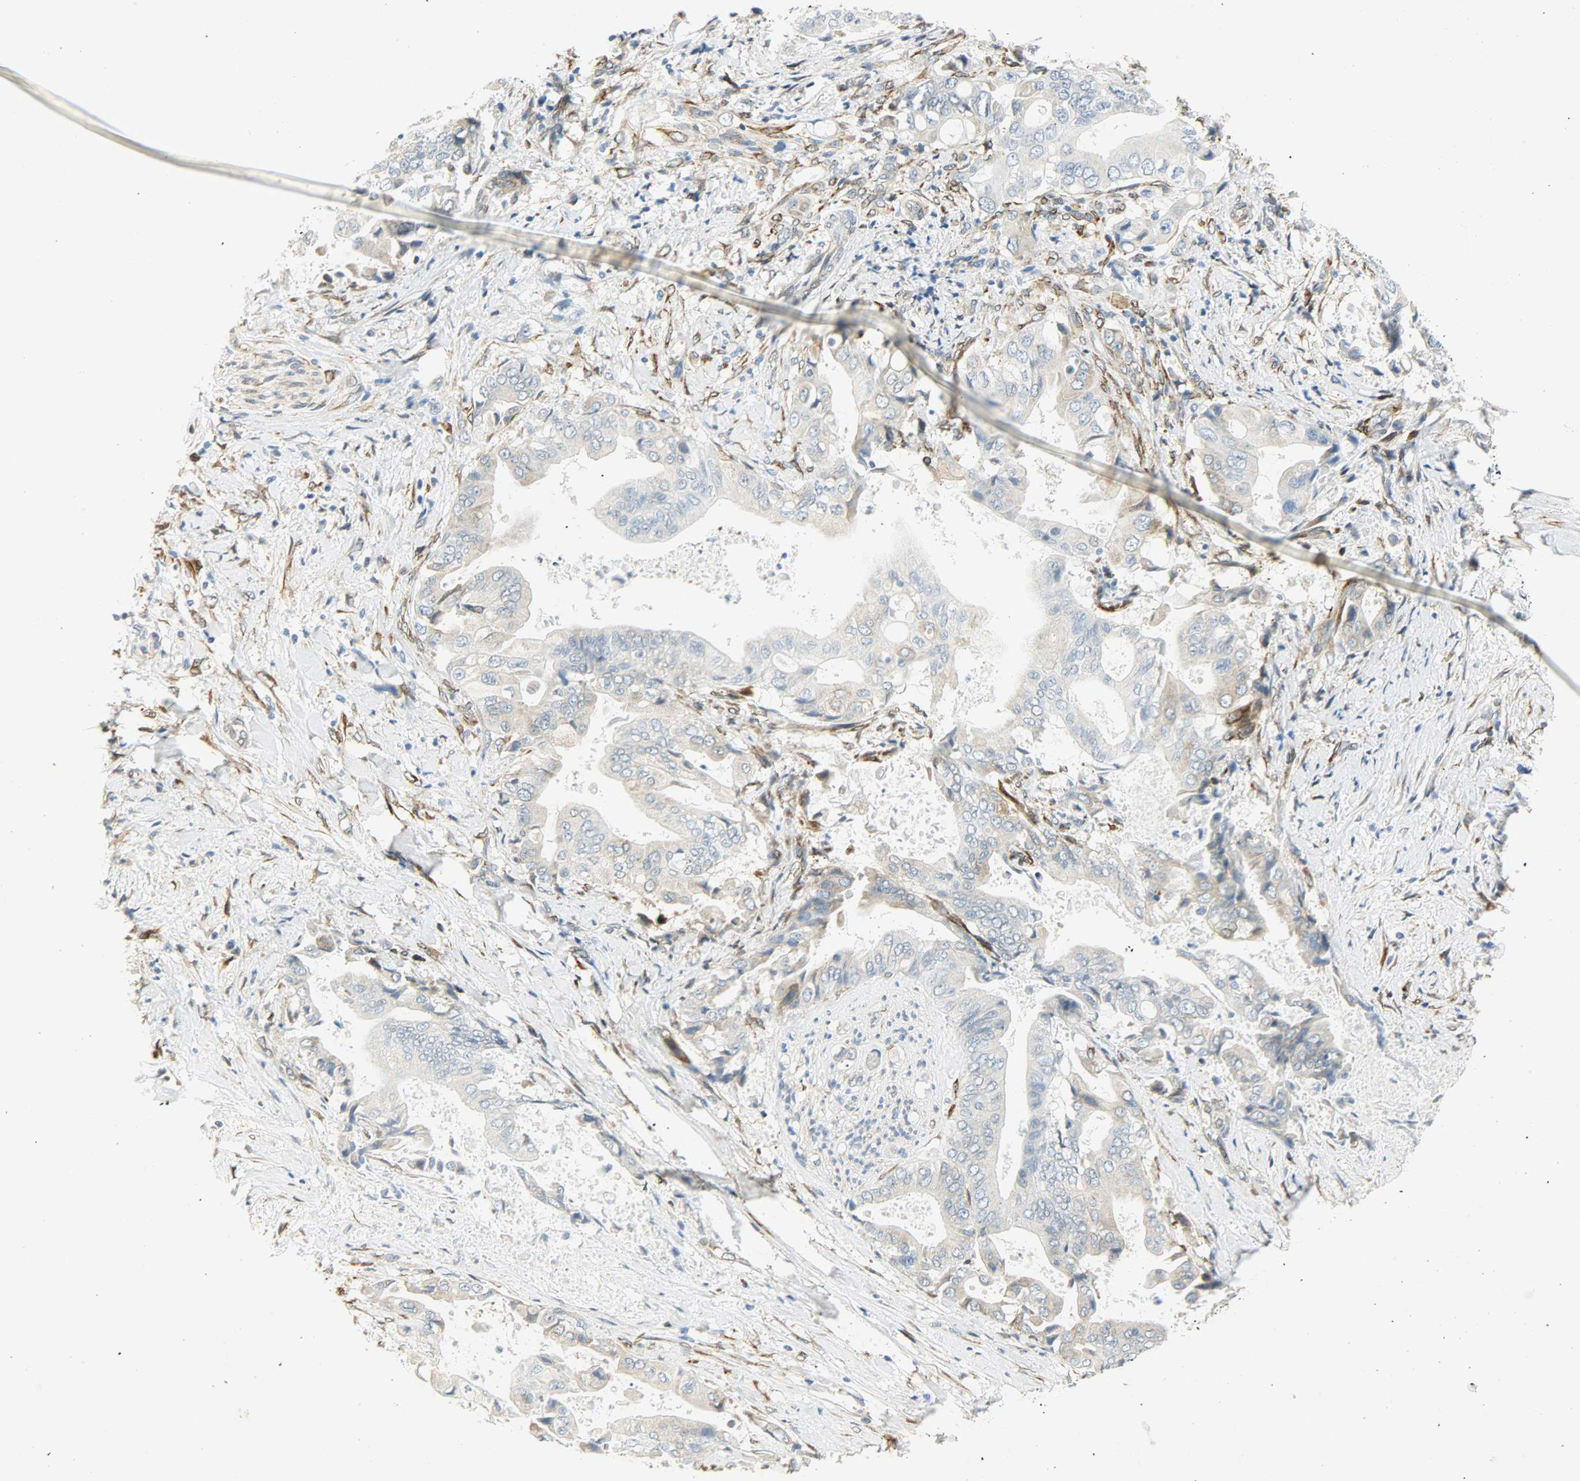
{"staining": {"intensity": "moderate", "quantity": "25%-75%", "location": "cytoplasmic/membranous"}, "tissue": "liver cancer", "cell_type": "Tumor cells", "image_type": "cancer", "snomed": [{"axis": "morphology", "description": "Cholangiocarcinoma"}, {"axis": "topography", "description": "Liver"}], "caption": "Protein staining by immunohistochemistry reveals moderate cytoplasmic/membranous staining in approximately 25%-75% of tumor cells in liver cholangiocarcinoma.", "gene": "PKD2", "patient": {"sex": "male", "age": 58}}